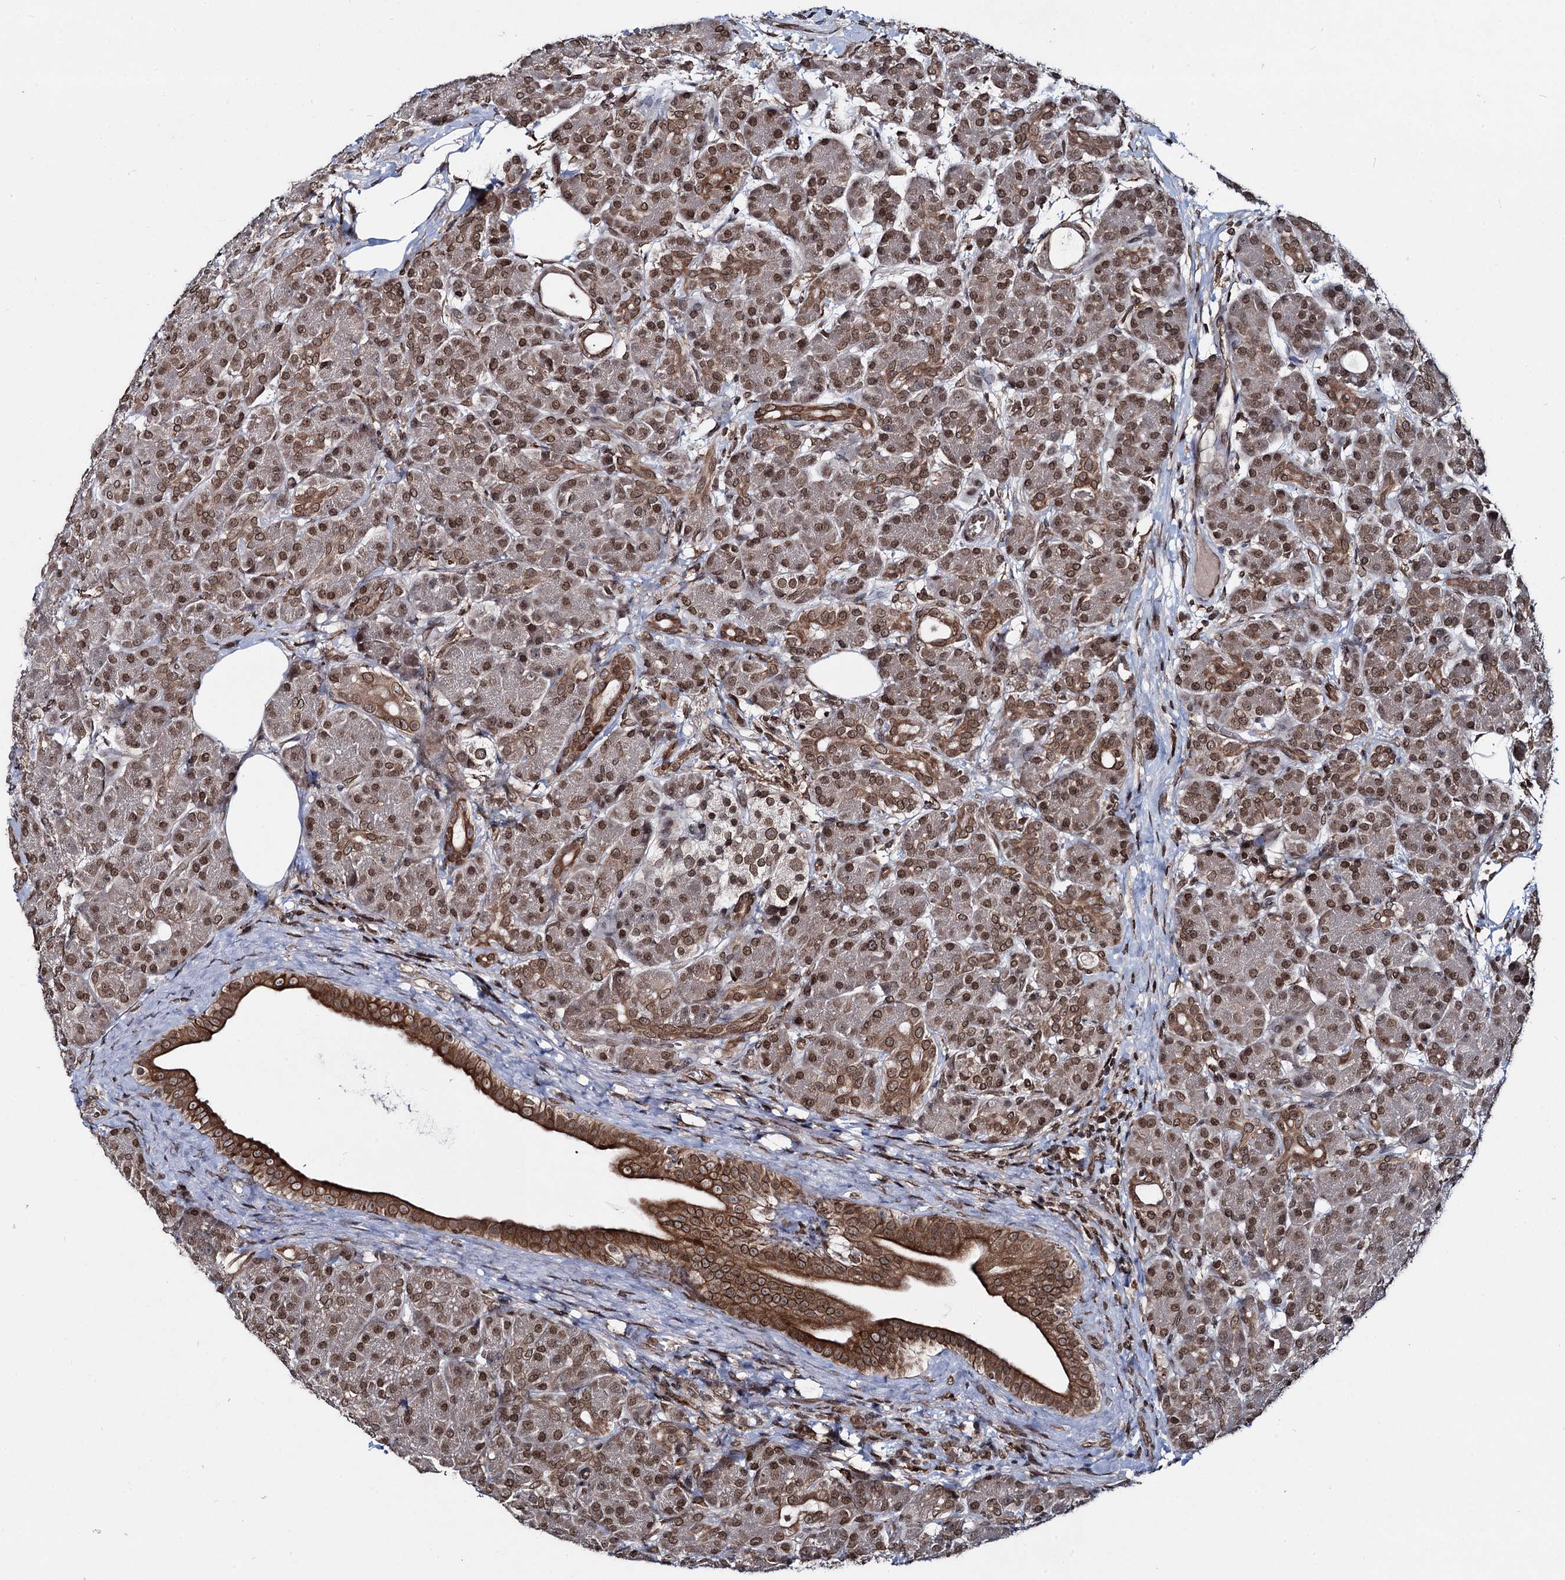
{"staining": {"intensity": "strong", "quantity": "25%-75%", "location": "cytoplasmic/membranous,nuclear"}, "tissue": "pancreas", "cell_type": "Exocrine glandular cells", "image_type": "normal", "snomed": [{"axis": "morphology", "description": "Normal tissue, NOS"}, {"axis": "topography", "description": "Pancreas"}], "caption": "This is a histology image of immunohistochemistry staining of benign pancreas, which shows strong staining in the cytoplasmic/membranous,nuclear of exocrine glandular cells.", "gene": "RNF6", "patient": {"sex": "male", "age": 63}}